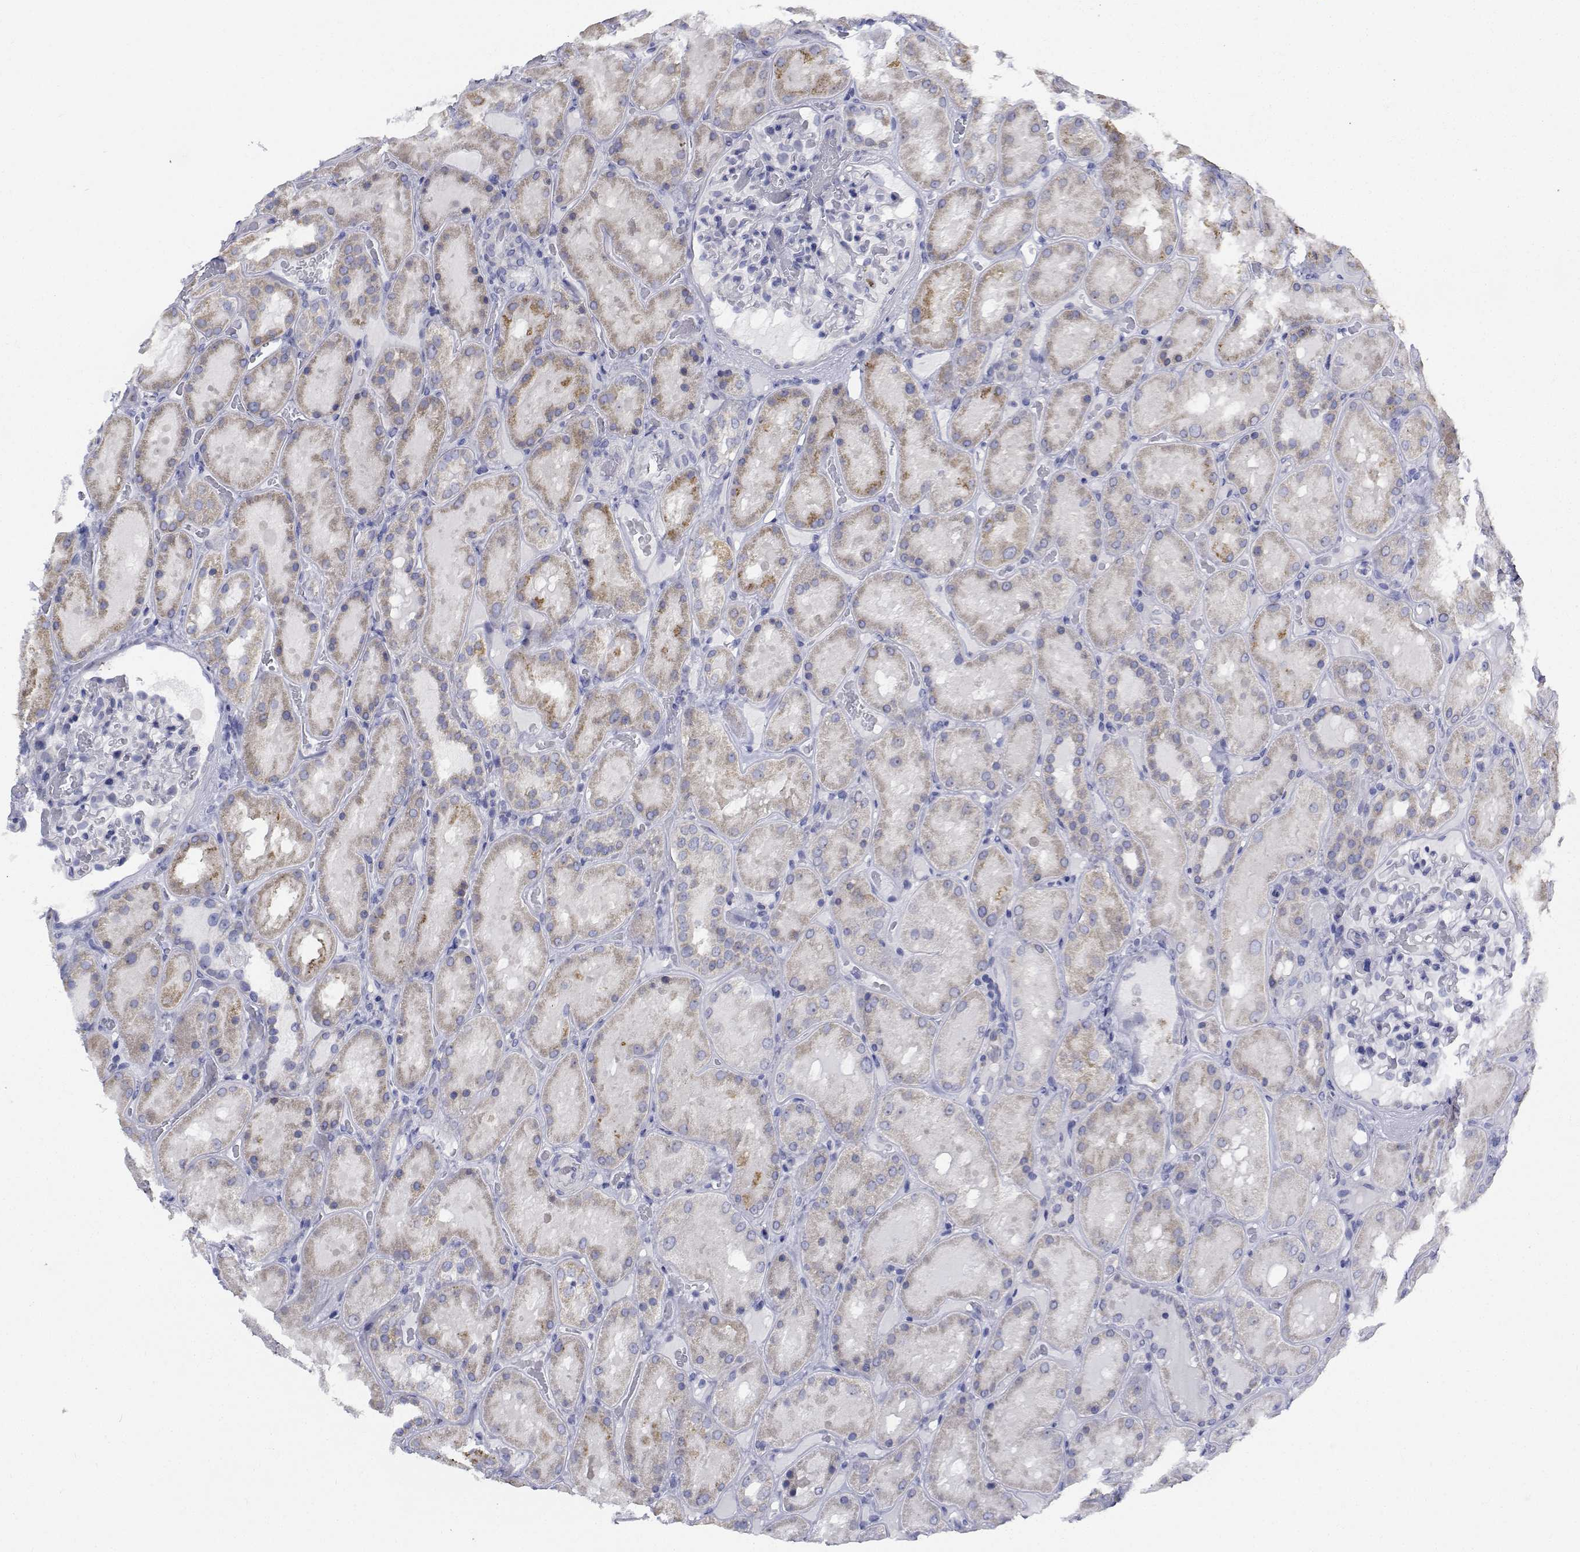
{"staining": {"intensity": "negative", "quantity": "none", "location": "none"}, "tissue": "kidney", "cell_type": "Cells in glomeruli", "image_type": "normal", "snomed": [{"axis": "morphology", "description": "Normal tissue, NOS"}, {"axis": "topography", "description": "Kidney"}], "caption": "Micrograph shows no protein expression in cells in glomeruli of unremarkable kidney. (DAB IHC, high magnification).", "gene": "CDHR3", "patient": {"sex": "male", "age": 73}}